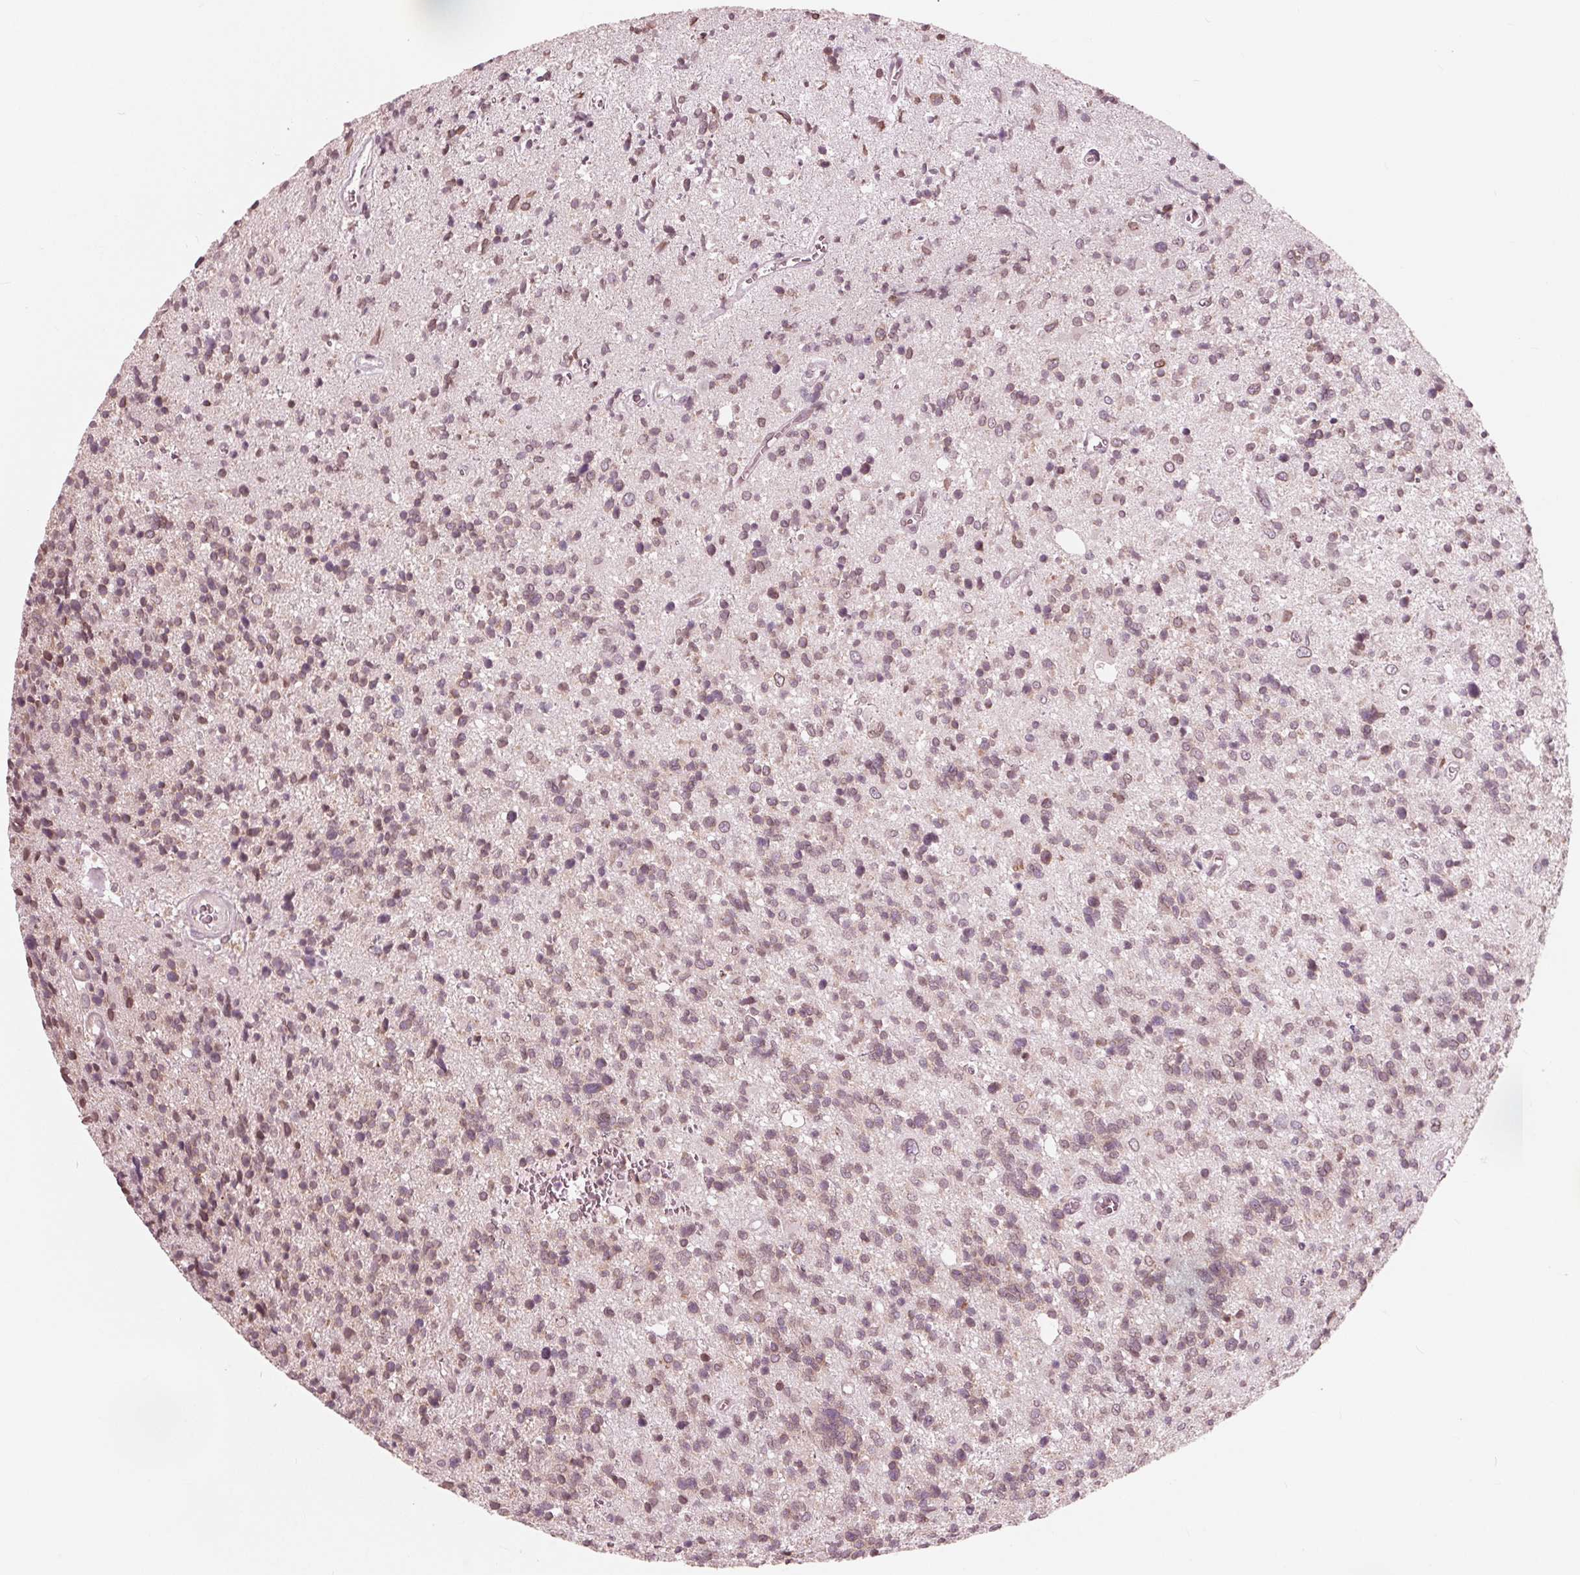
{"staining": {"intensity": "weak", "quantity": "25%-75%", "location": "cytoplasmic/membranous,nuclear"}, "tissue": "glioma", "cell_type": "Tumor cells", "image_type": "cancer", "snomed": [{"axis": "morphology", "description": "Glioma, malignant, High grade"}, {"axis": "topography", "description": "Brain"}], "caption": "Tumor cells display low levels of weak cytoplasmic/membranous and nuclear positivity in approximately 25%-75% of cells in human malignant glioma (high-grade).", "gene": "NUP210", "patient": {"sex": "male", "age": 29}}